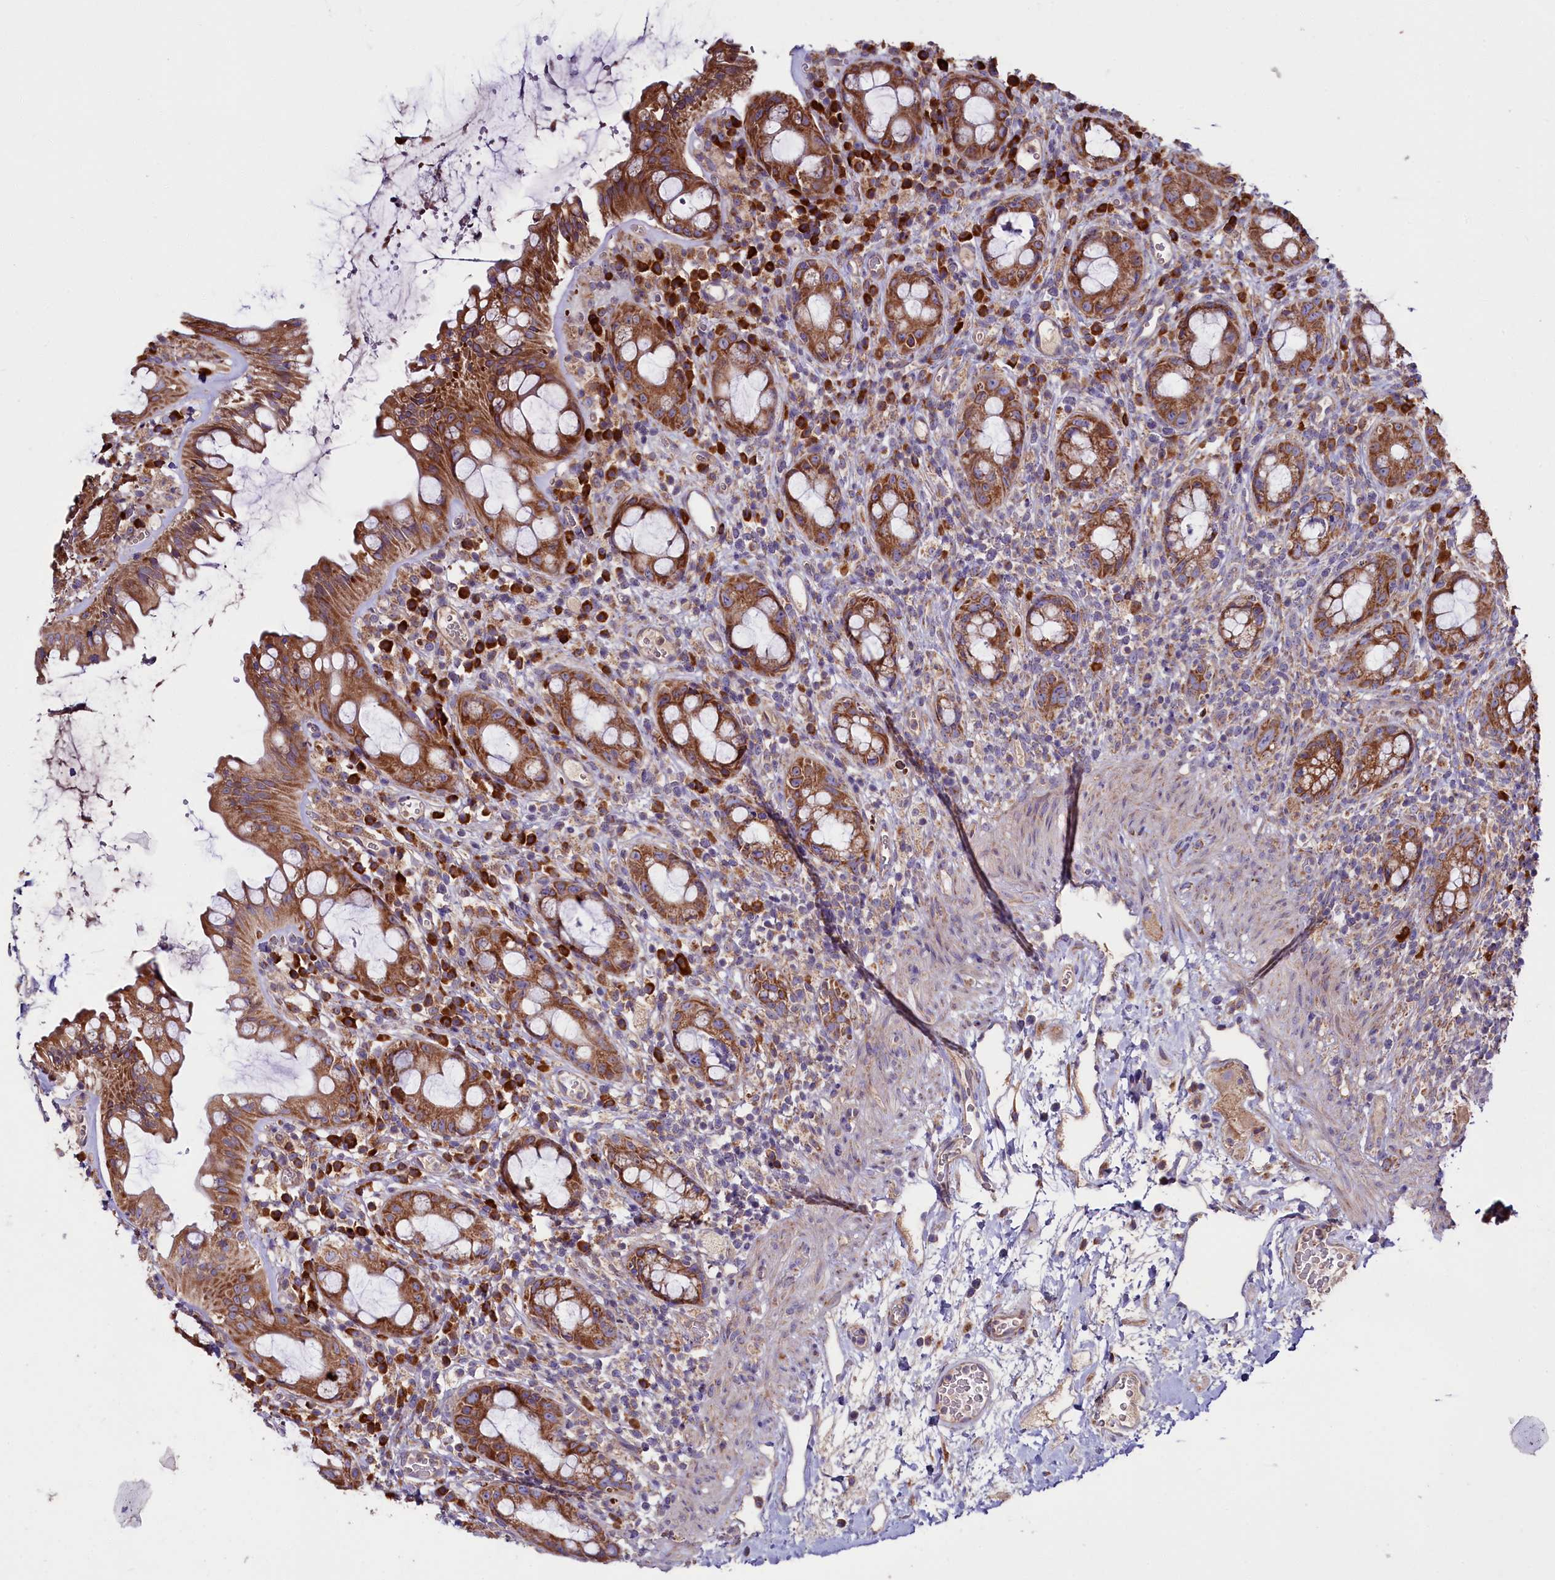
{"staining": {"intensity": "moderate", "quantity": ">75%", "location": "cytoplasmic/membranous"}, "tissue": "rectum", "cell_type": "Glandular cells", "image_type": "normal", "snomed": [{"axis": "morphology", "description": "Normal tissue, NOS"}, {"axis": "topography", "description": "Rectum"}], "caption": "Moderate cytoplasmic/membranous positivity is present in approximately >75% of glandular cells in unremarkable rectum. The staining was performed using DAB (3,3'-diaminobenzidine) to visualize the protein expression in brown, while the nuclei were stained in blue with hematoxylin (Magnification: 20x).", "gene": "ZSWIM1", "patient": {"sex": "female", "age": 57}}